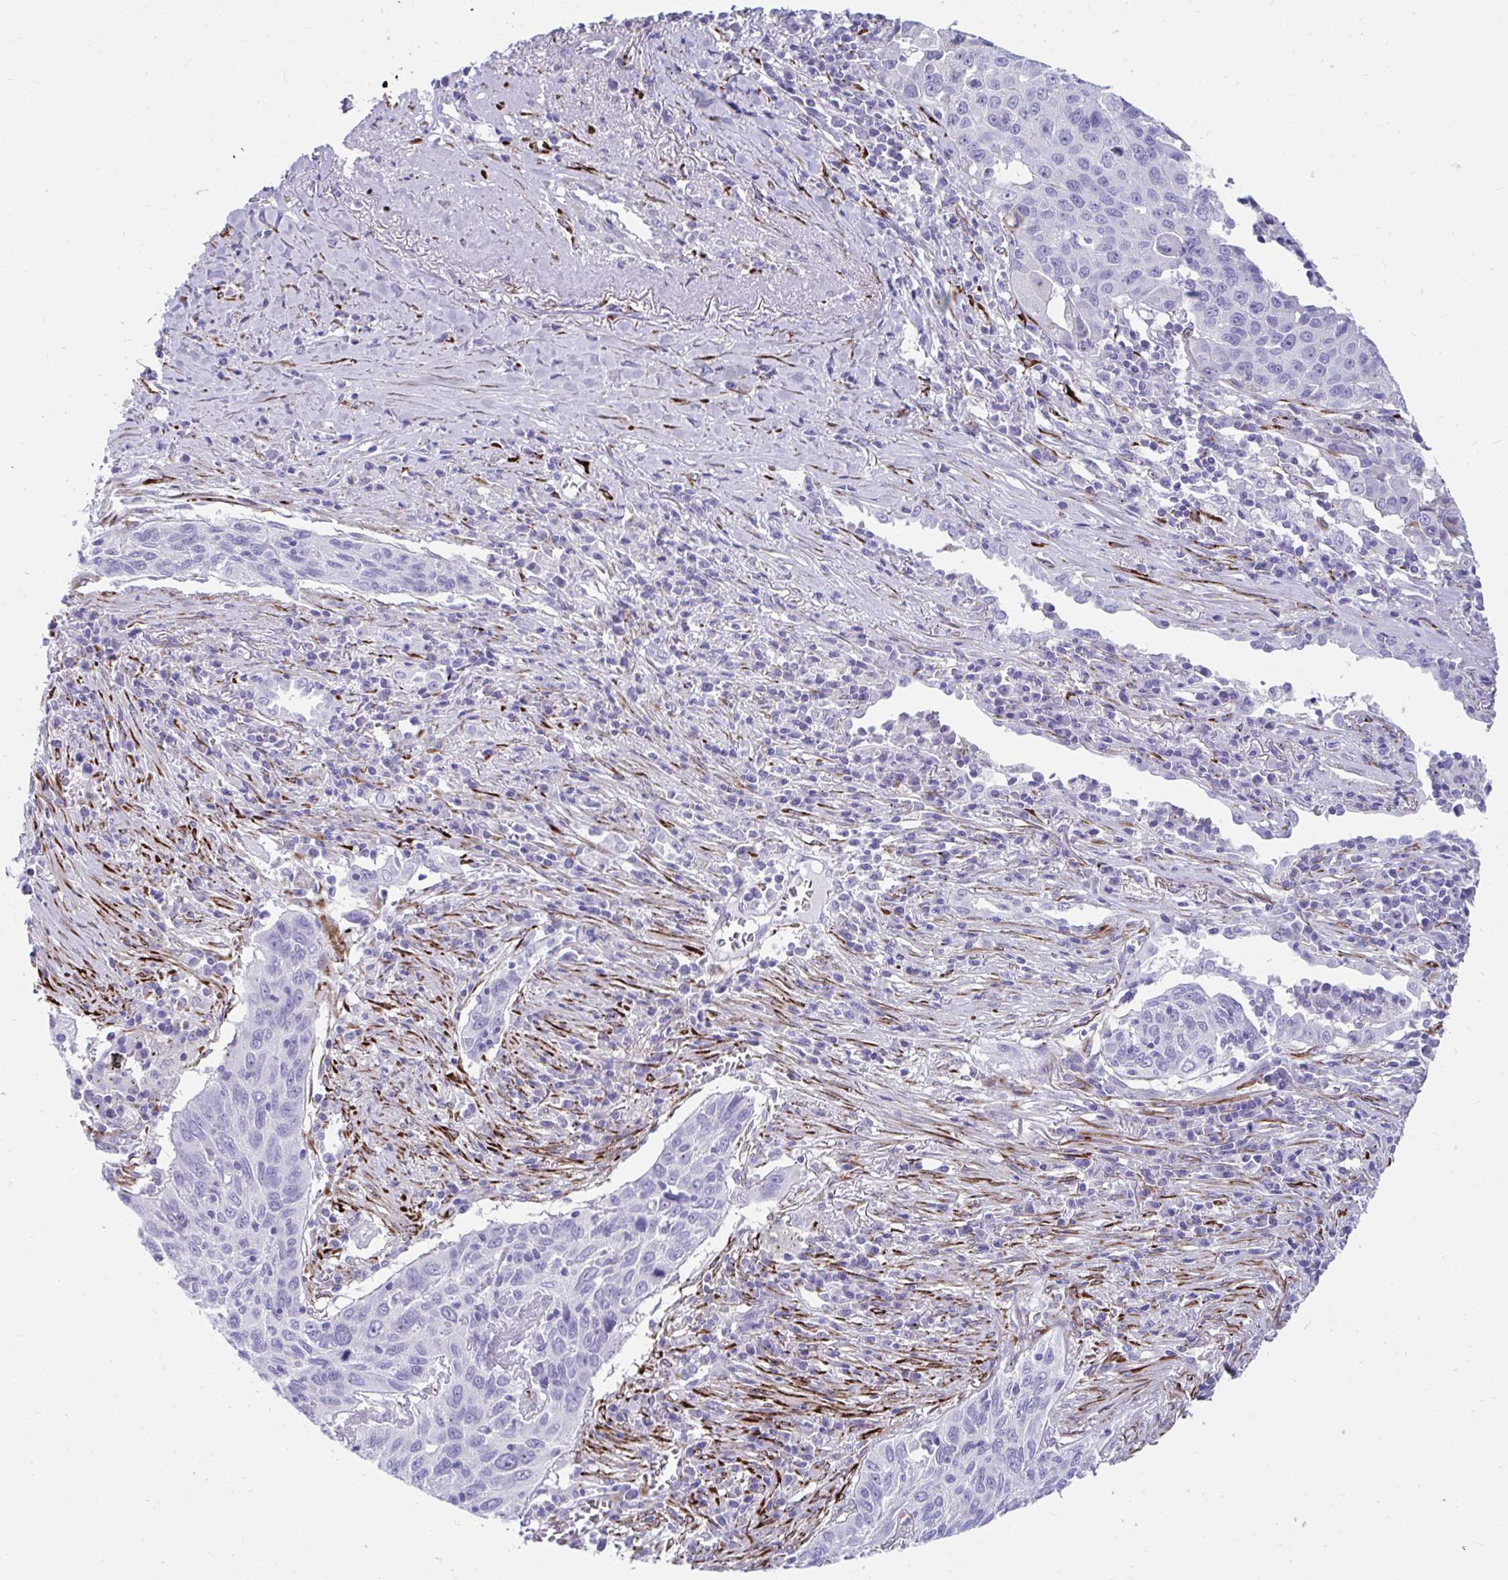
{"staining": {"intensity": "negative", "quantity": "none", "location": "none"}, "tissue": "lung cancer", "cell_type": "Tumor cells", "image_type": "cancer", "snomed": [{"axis": "morphology", "description": "Squamous cell carcinoma, NOS"}, {"axis": "topography", "description": "Lung"}], "caption": "Tumor cells are negative for protein expression in human squamous cell carcinoma (lung). The staining was performed using DAB (3,3'-diaminobenzidine) to visualize the protein expression in brown, while the nuclei were stained in blue with hematoxylin (Magnification: 20x).", "gene": "GRXCR2", "patient": {"sex": "female", "age": 66}}